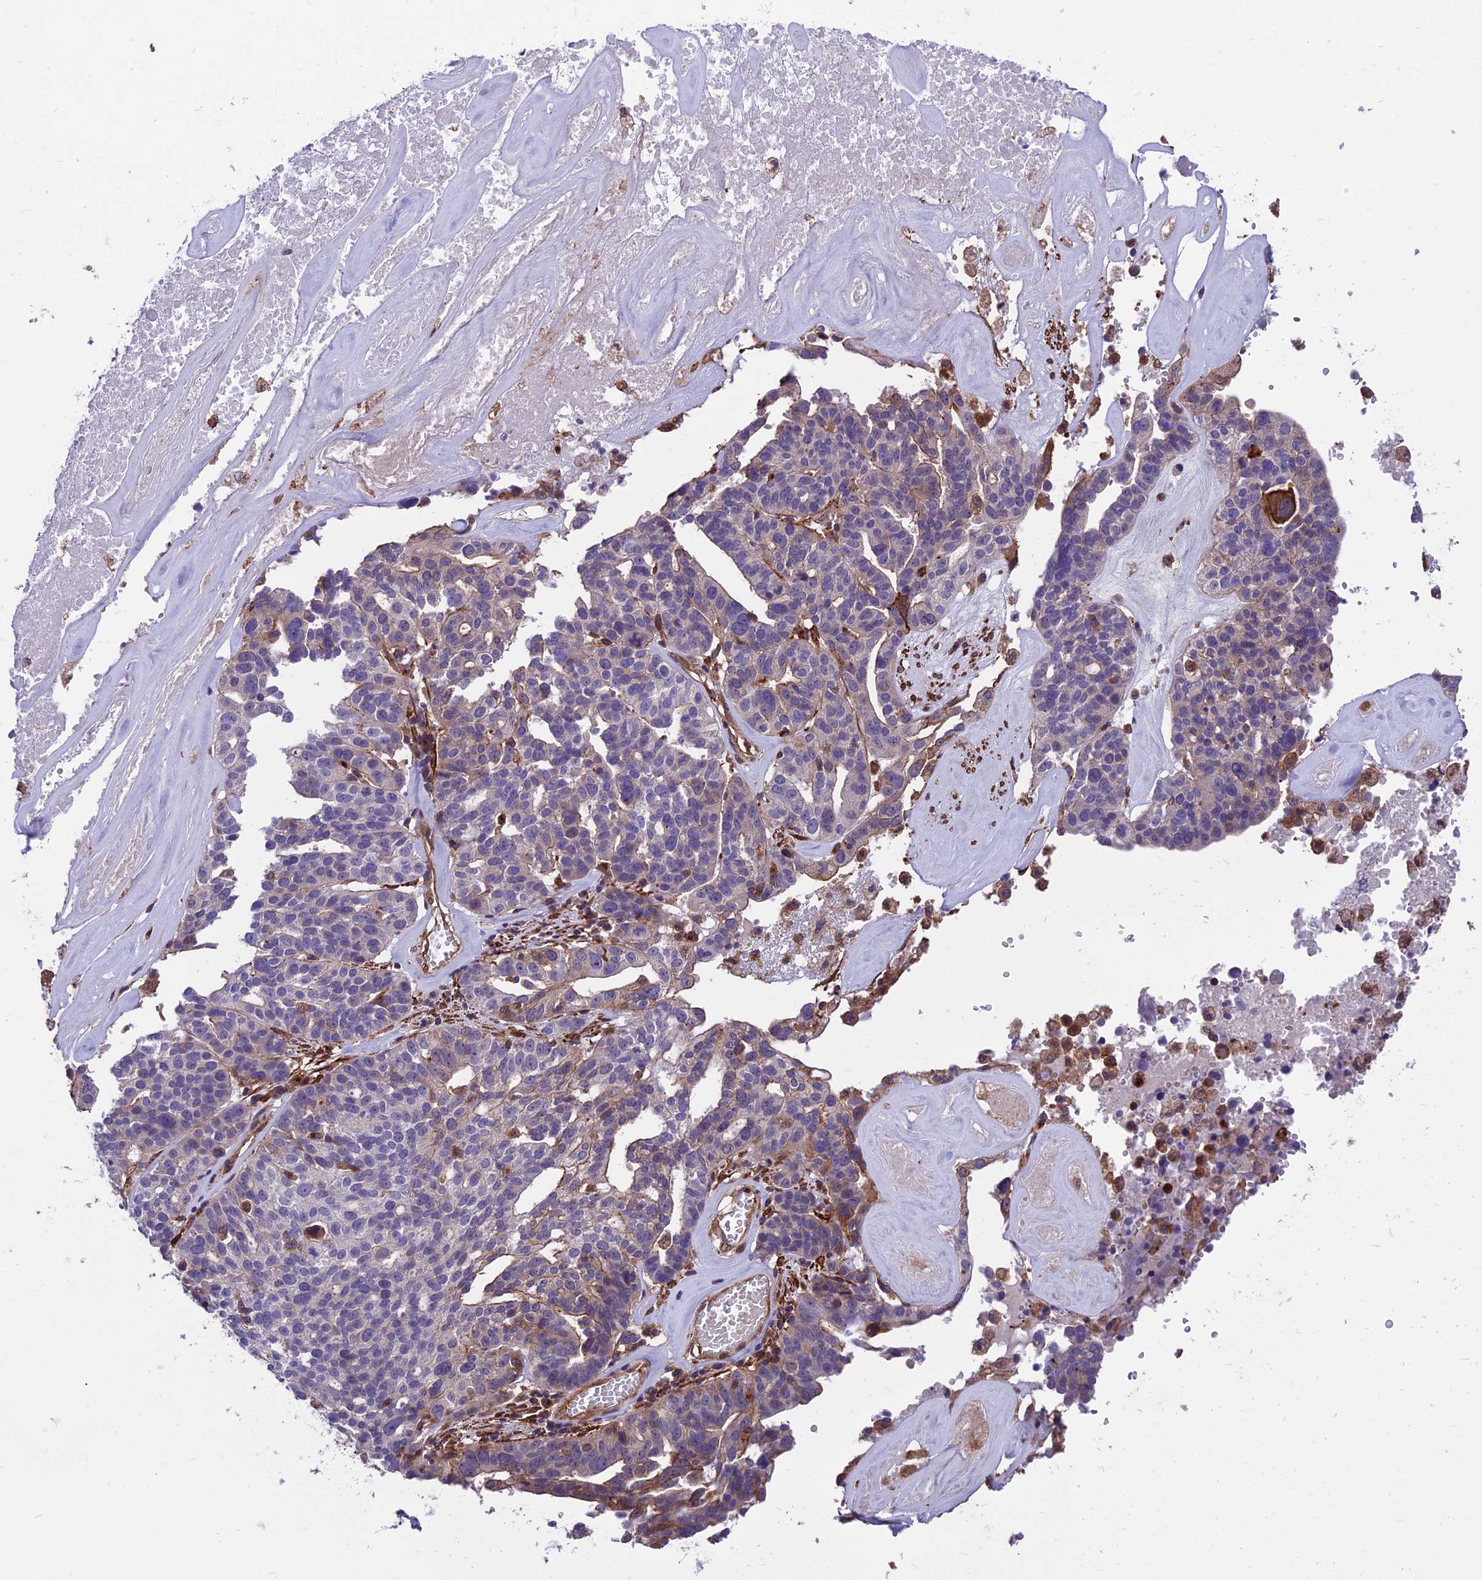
{"staining": {"intensity": "negative", "quantity": "none", "location": "none"}, "tissue": "ovarian cancer", "cell_type": "Tumor cells", "image_type": "cancer", "snomed": [{"axis": "morphology", "description": "Cystadenocarcinoma, serous, NOS"}, {"axis": "topography", "description": "Ovary"}], "caption": "This is a image of immunohistochemistry staining of serous cystadenocarcinoma (ovarian), which shows no expression in tumor cells. The staining is performed using DAB brown chromogen with nuclei counter-stained in using hematoxylin.", "gene": "RTN4RL1", "patient": {"sex": "female", "age": 59}}